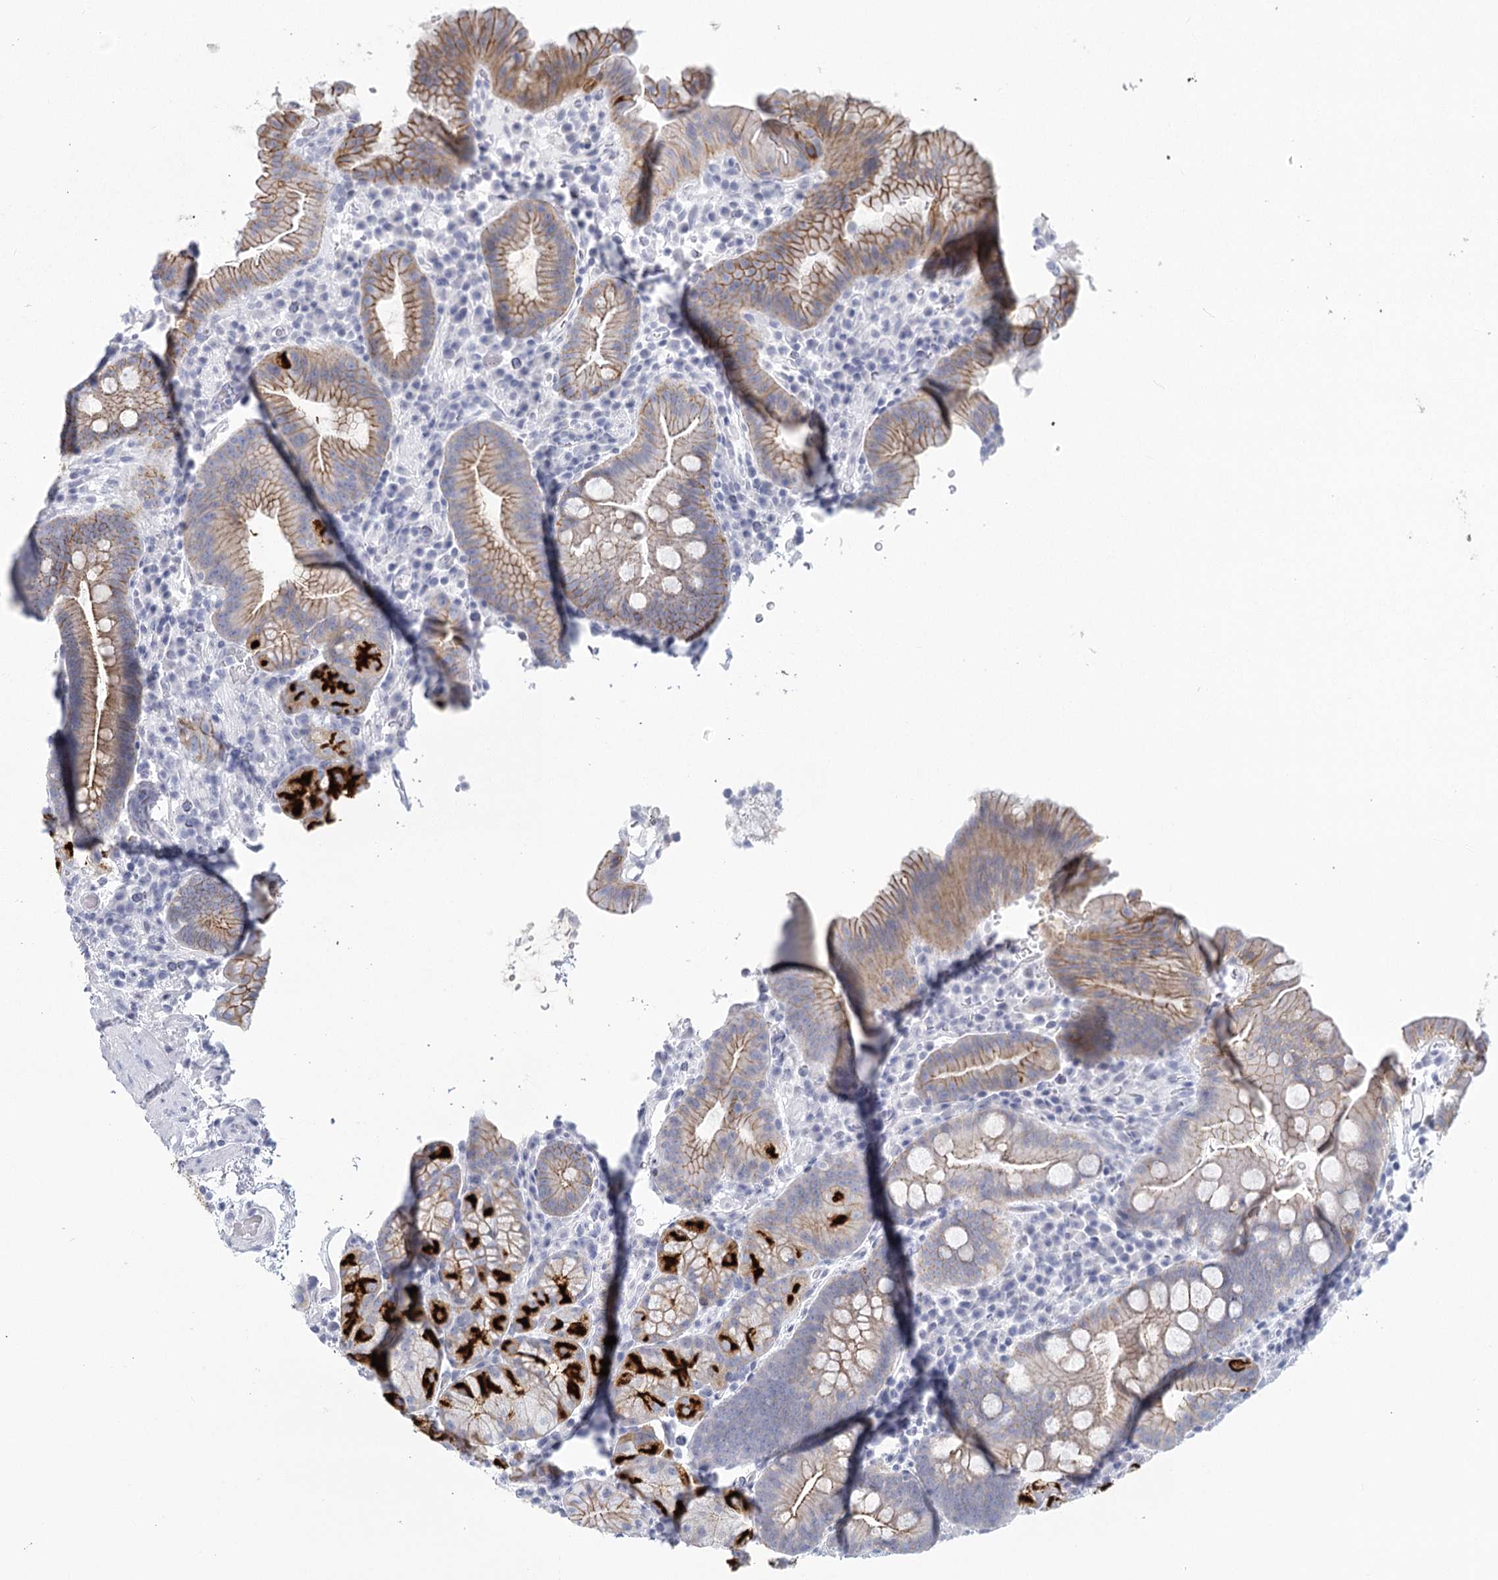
{"staining": {"intensity": "moderate", "quantity": ">75%", "location": "cytoplasmic/membranous"}, "tissue": "stomach", "cell_type": "Glandular cells", "image_type": "normal", "snomed": [{"axis": "morphology", "description": "Normal tissue, NOS"}, {"axis": "morphology", "description": "Inflammation, NOS"}, {"axis": "topography", "description": "Stomach"}], "caption": "This photomicrograph exhibits unremarkable stomach stained with immunohistochemistry (IHC) to label a protein in brown. The cytoplasmic/membranous of glandular cells show moderate positivity for the protein. Nuclei are counter-stained blue.", "gene": "WNT8B", "patient": {"sex": "male", "age": 79}}